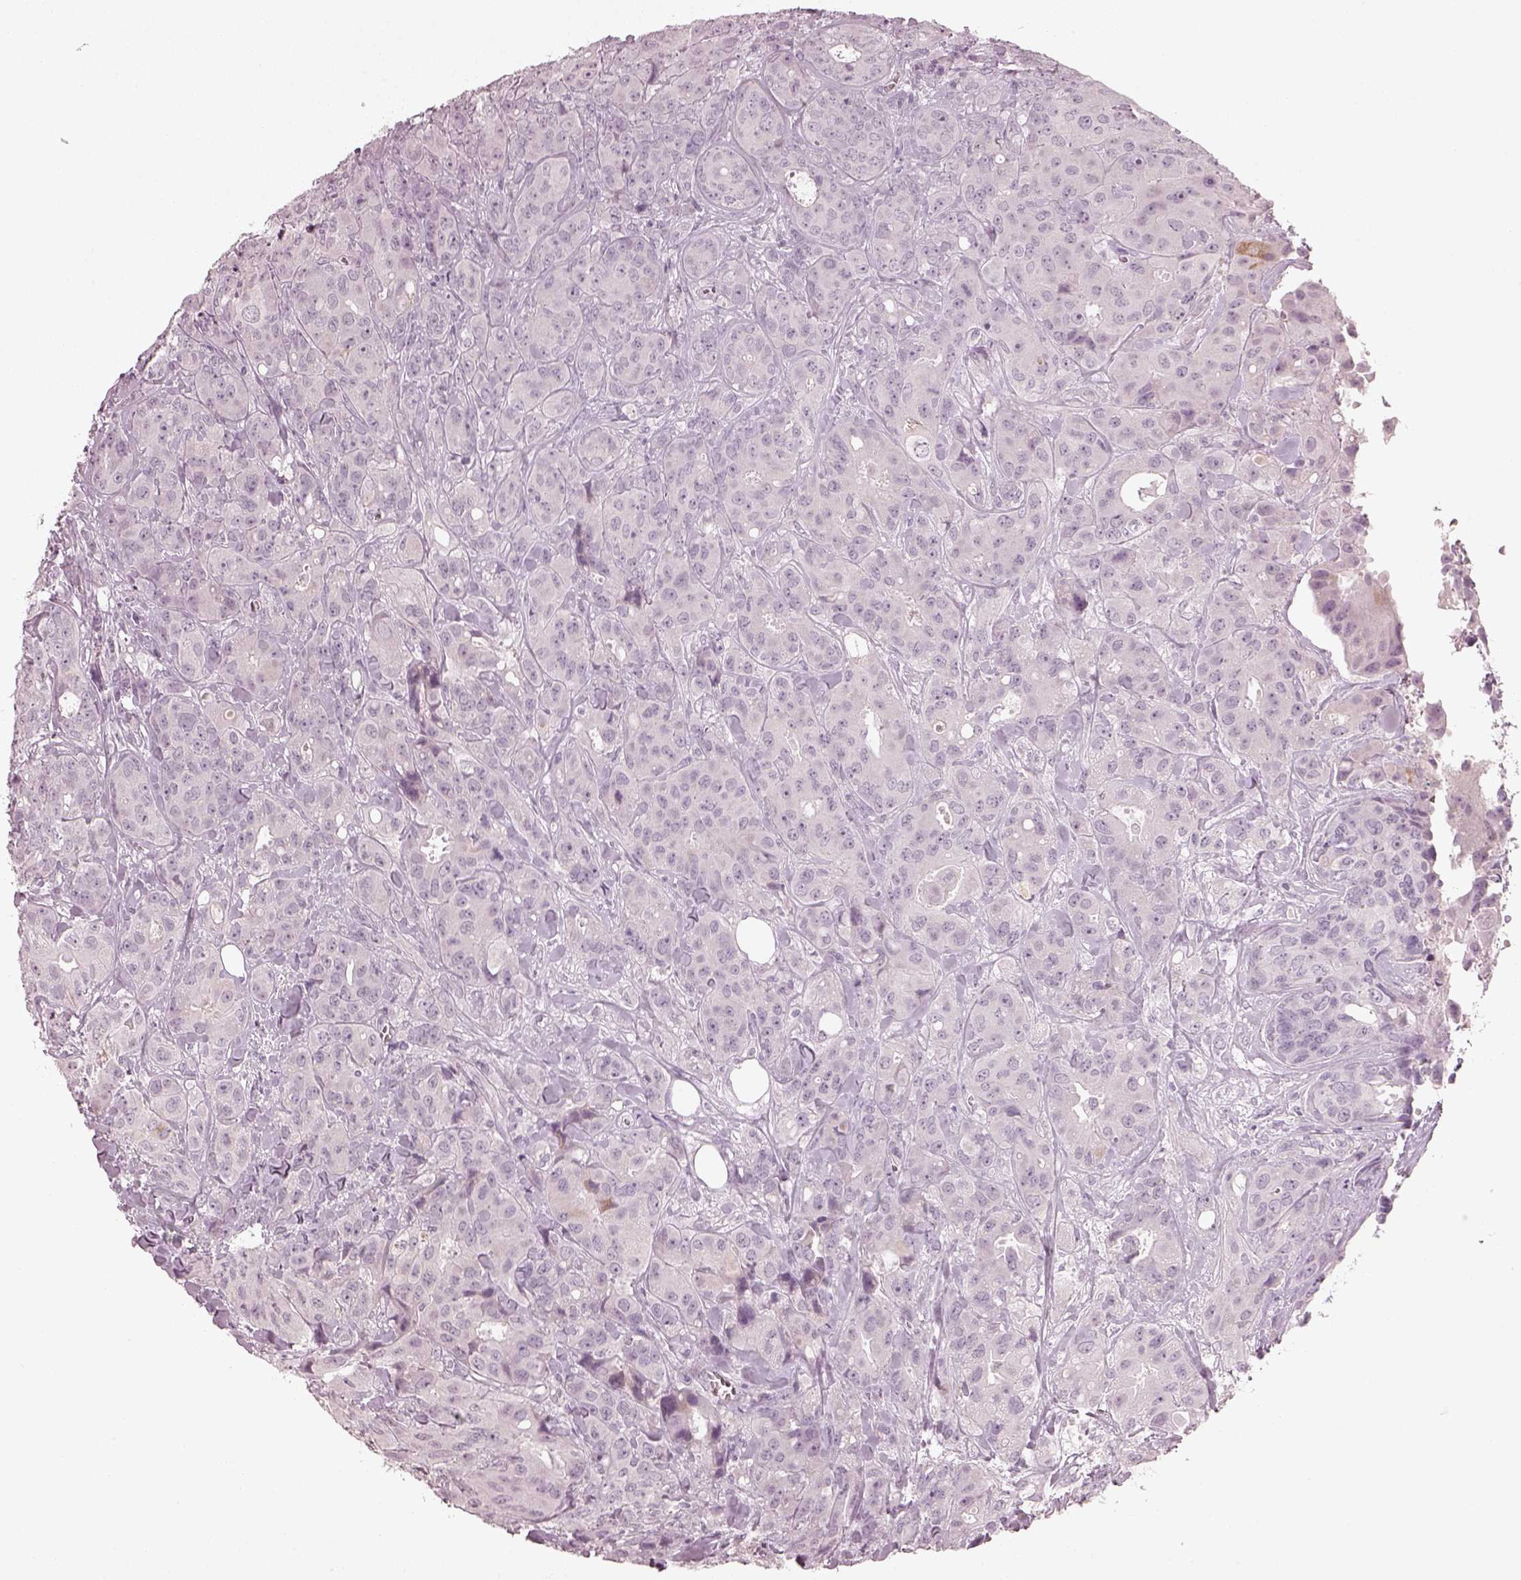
{"staining": {"intensity": "negative", "quantity": "none", "location": "none"}, "tissue": "breast cancer", "cell_type": "Tumor cells", "image_type": "cancer", "snomed": [{"axis": "morphology", "description": "Duct carcinoma"}, {"axis": "topography", "description": "Breast"}], "caption": "Immunohistochemistry histopathology image of breast intraductal carcinoma stained for a protein (brown), which shows no expression in tumor cells.", "gene": "SPATA6L", "patient": {"sex": "female", "age": 43}}